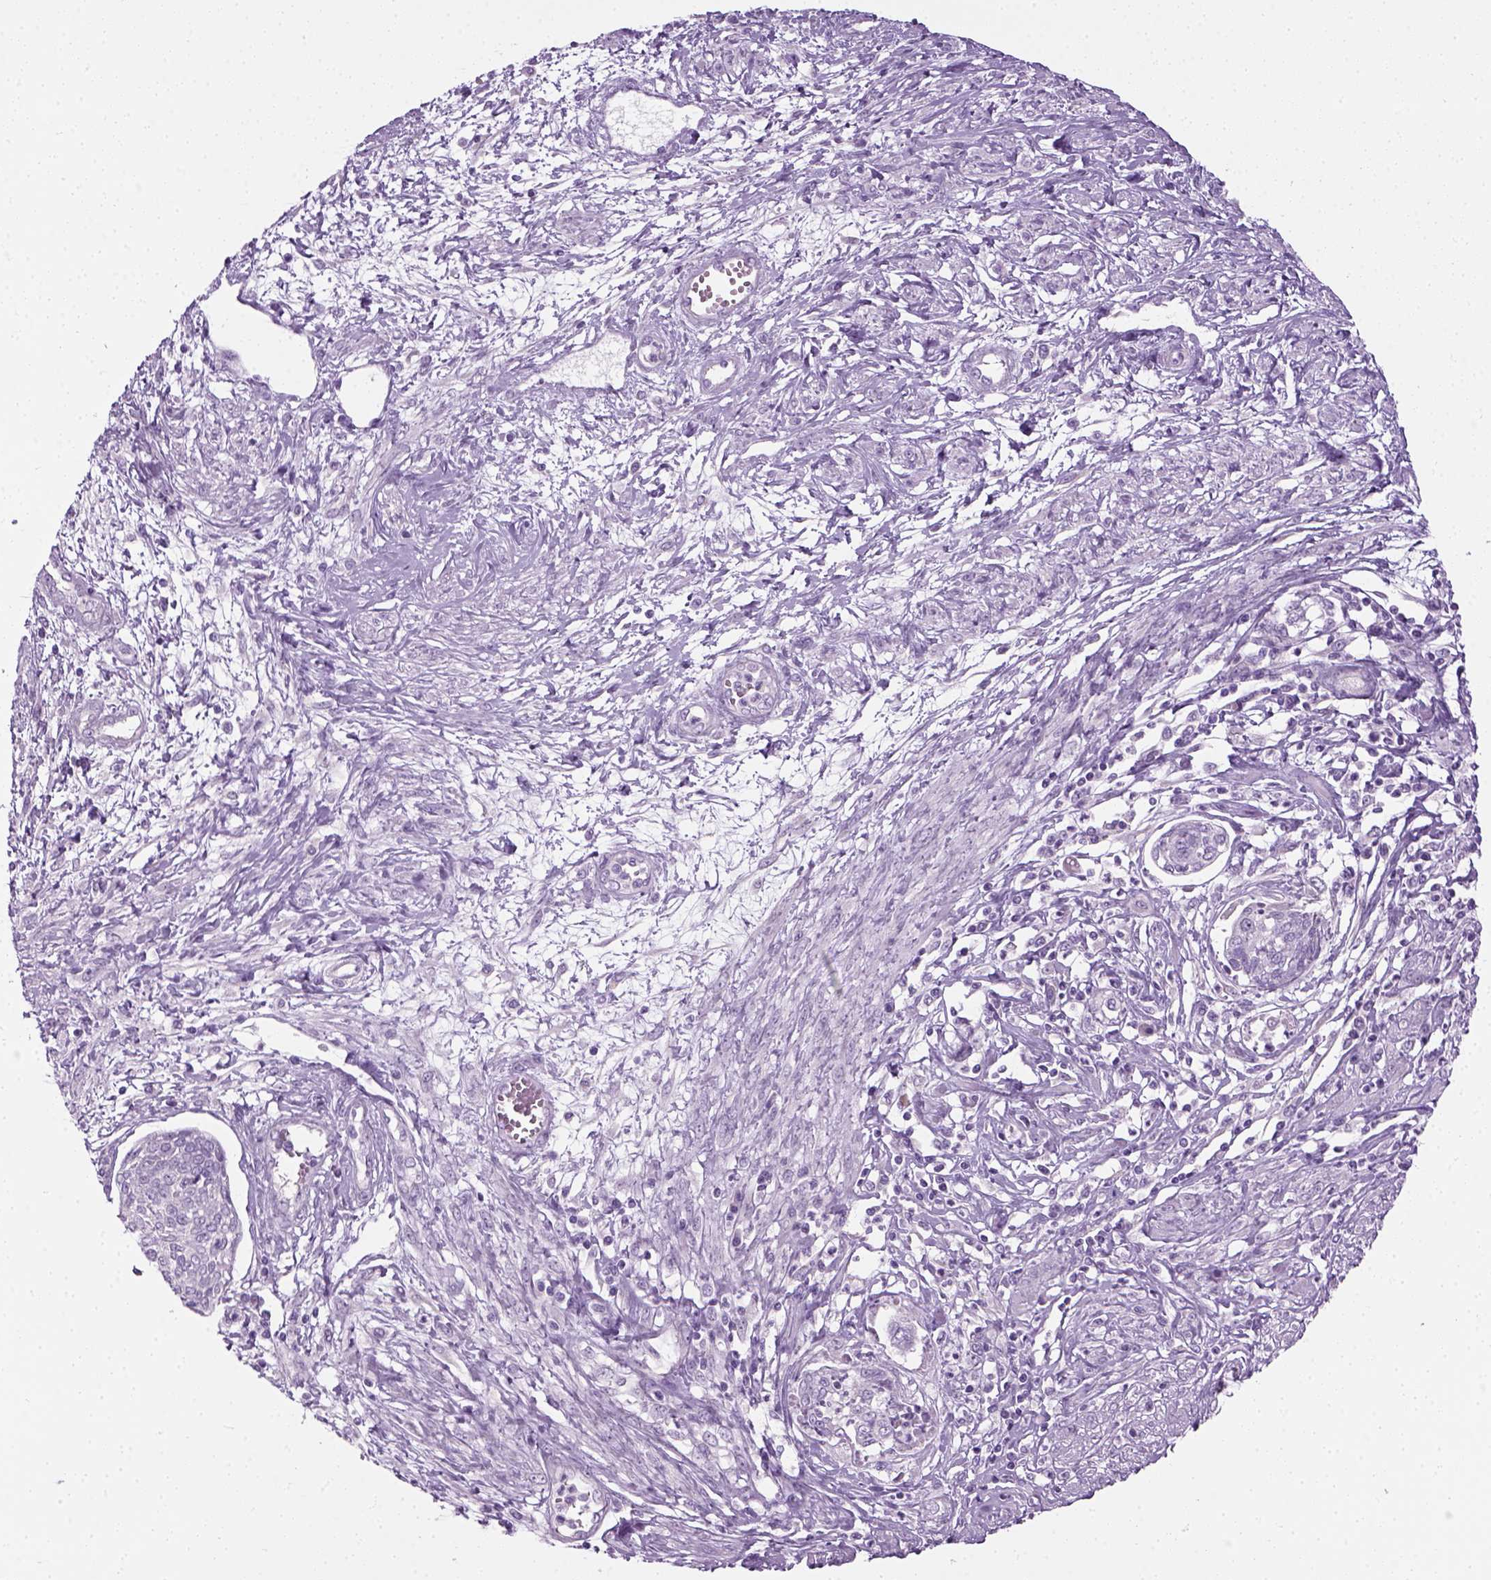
{"staining": {"intensity": "negative", "quantity": "none", "location": "none"}, "tissue": "cervical cancer", "cell_type": "Tumor cells", "image_type": "cancer", "snomed": [{"axis": "morphology", "description": "Squamous cell carcinoma, NOS"}, {"axis": "topography", "description": "Cervix"}], "caption": "IHC image of cervical cancer (squamous cell carcinoma) stained for a protein (brown), which demonstrates no staining in tumor cells.", "gene": "CIBAR2", "patient": {"sex": "female", "age": 34}}